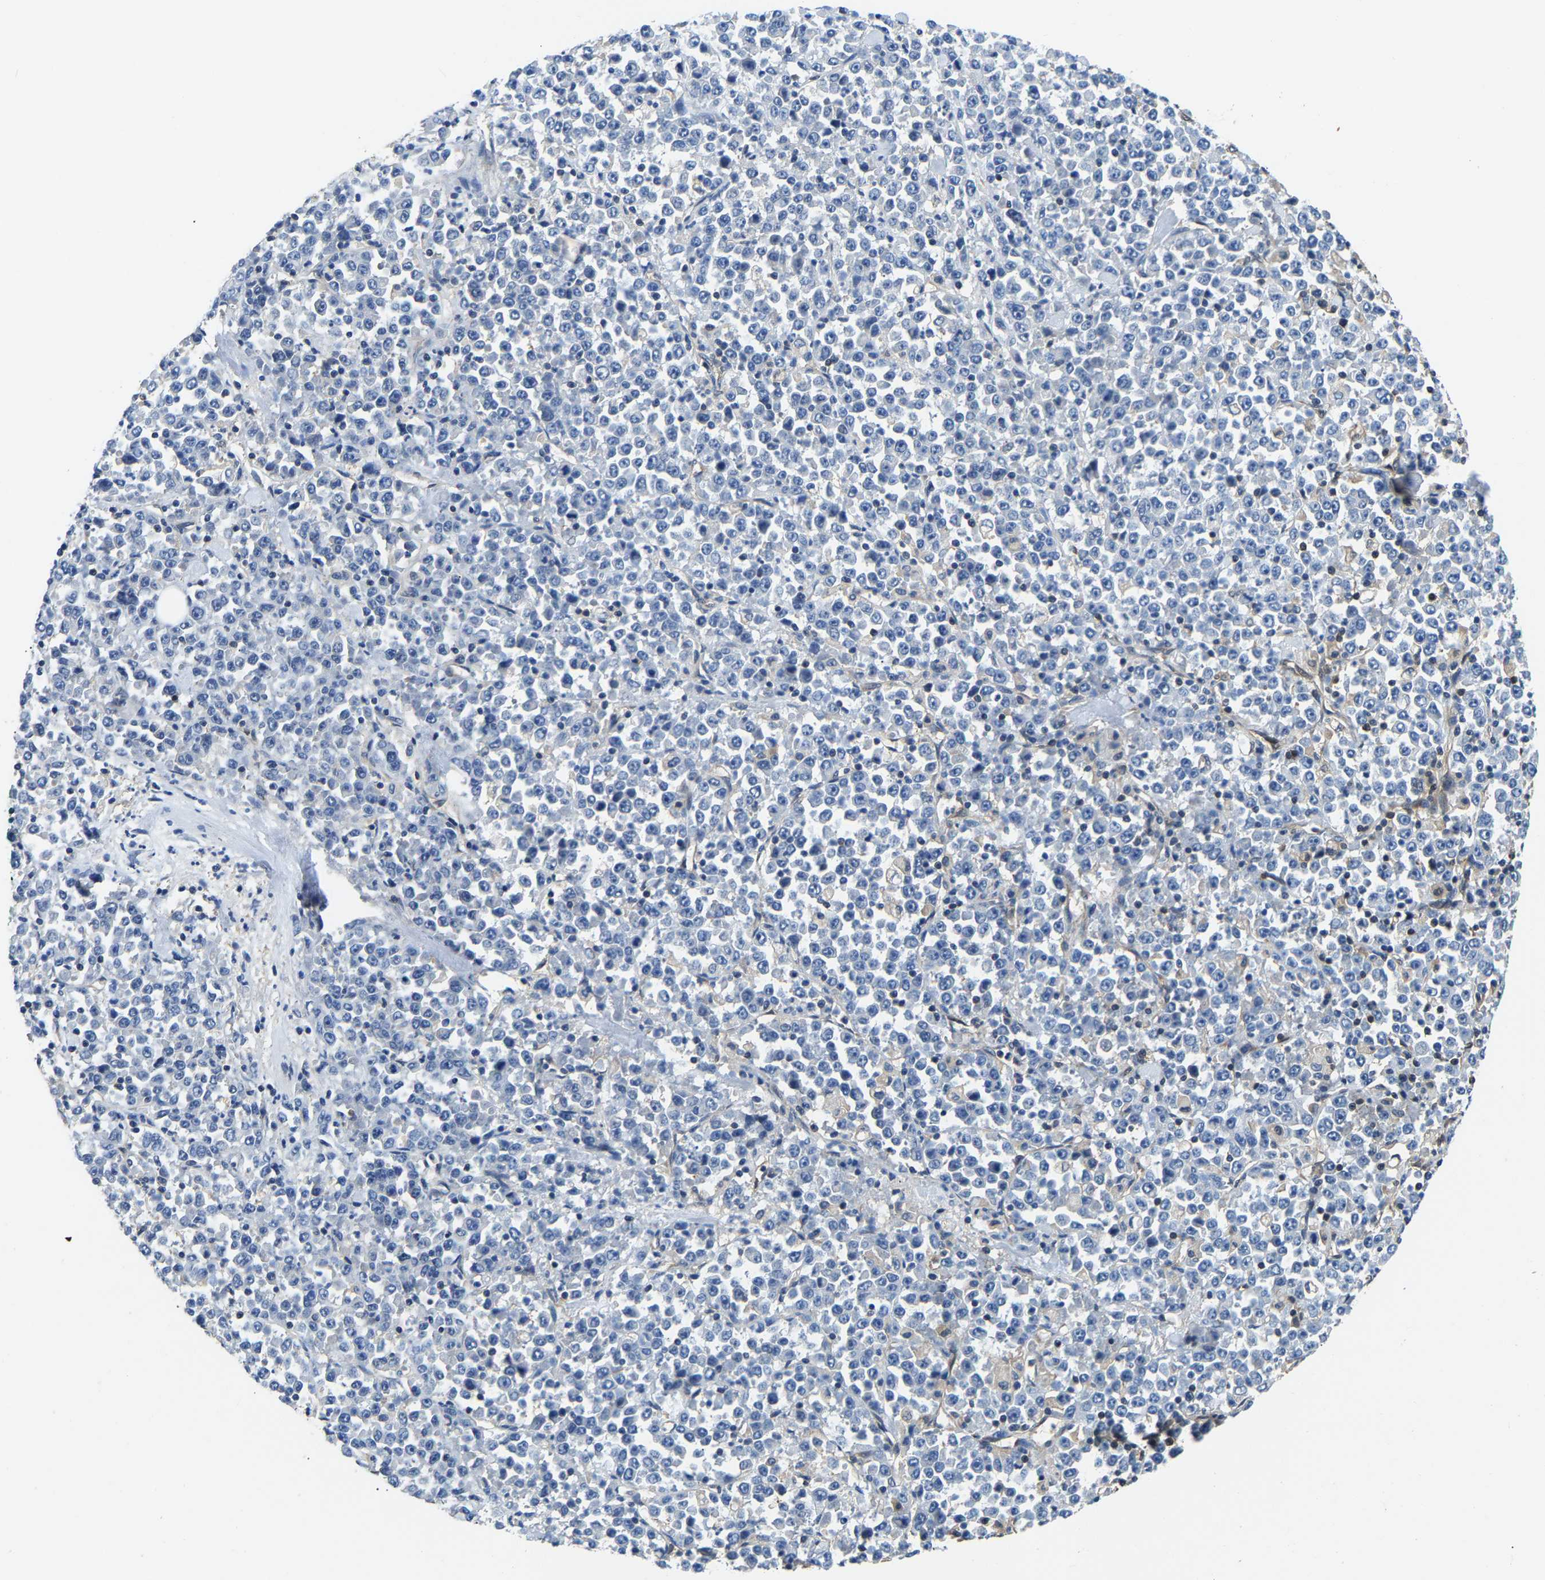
{"staining": {"intensity": "negative", "quantity": "none", "location": "none"}, "tissue": "stomach cancer", "cell_type": "Tumor cells", "image_type": "cancer", "snomed": [{"axis": "morphology", "description": "Normal tissue, NOS"}, {"axis": "morphology", "description": "Adenocarcinoma, NOS"}, {"axis": "topography", "description": "Stomach, upper"}, {"axis": "topography", "description": "Stomach"}], "caption": "Immunohistochemistry (IHC) photomicrograph of adenocarcinoma (stomach) stained for a protein (brown), which shows no staining in tumor cells.", "gene": "GIMAP7", "patient": {"sex": "male", "age": 59}}